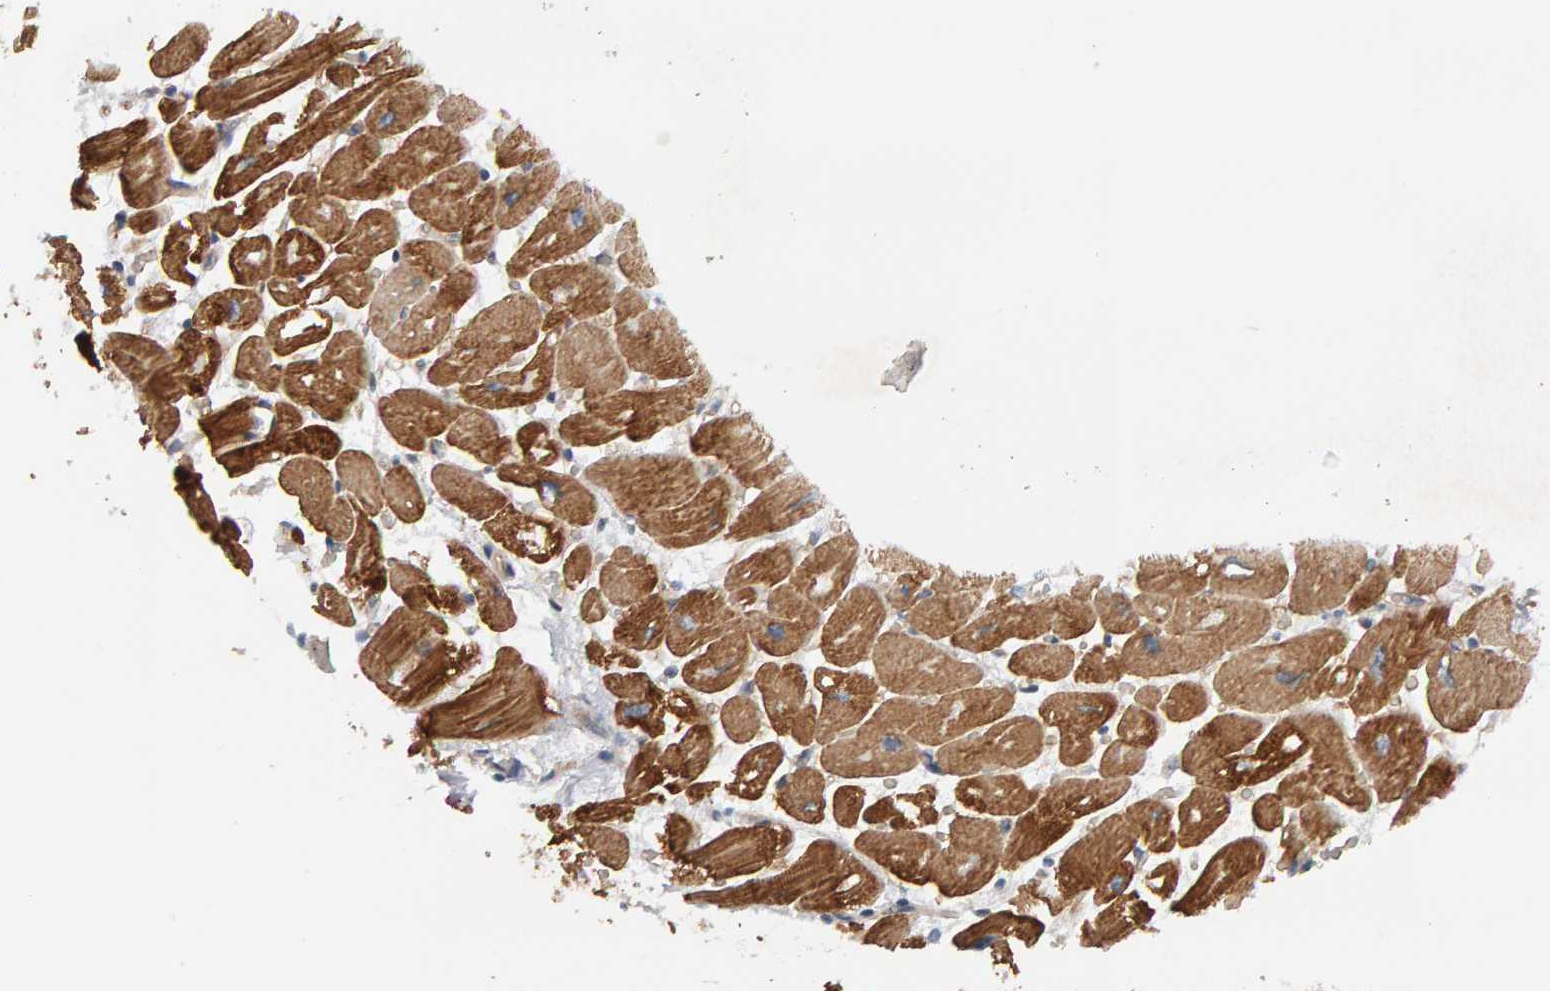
{"staining": {"intensity": "strong", "quantity": ">75%", "location": "cytoplasmic/membranous"}, "tissue": "heart muscle", "cell_type": "Cardiomyocytes", "image_type": "normal", "snomed": [{"axis": "morphology", "description": "Normal tissue, NOS"}, {"axis": "topography", "description": "Heart"}], "caption": "Protein expression analysis of benign heart muscle displays strong cytoplasmic/membranous positivity in about >75% of cardiomyocytes.", "gene": "PPP1R16A", "patient": {"sex": "female", "age": 54}}